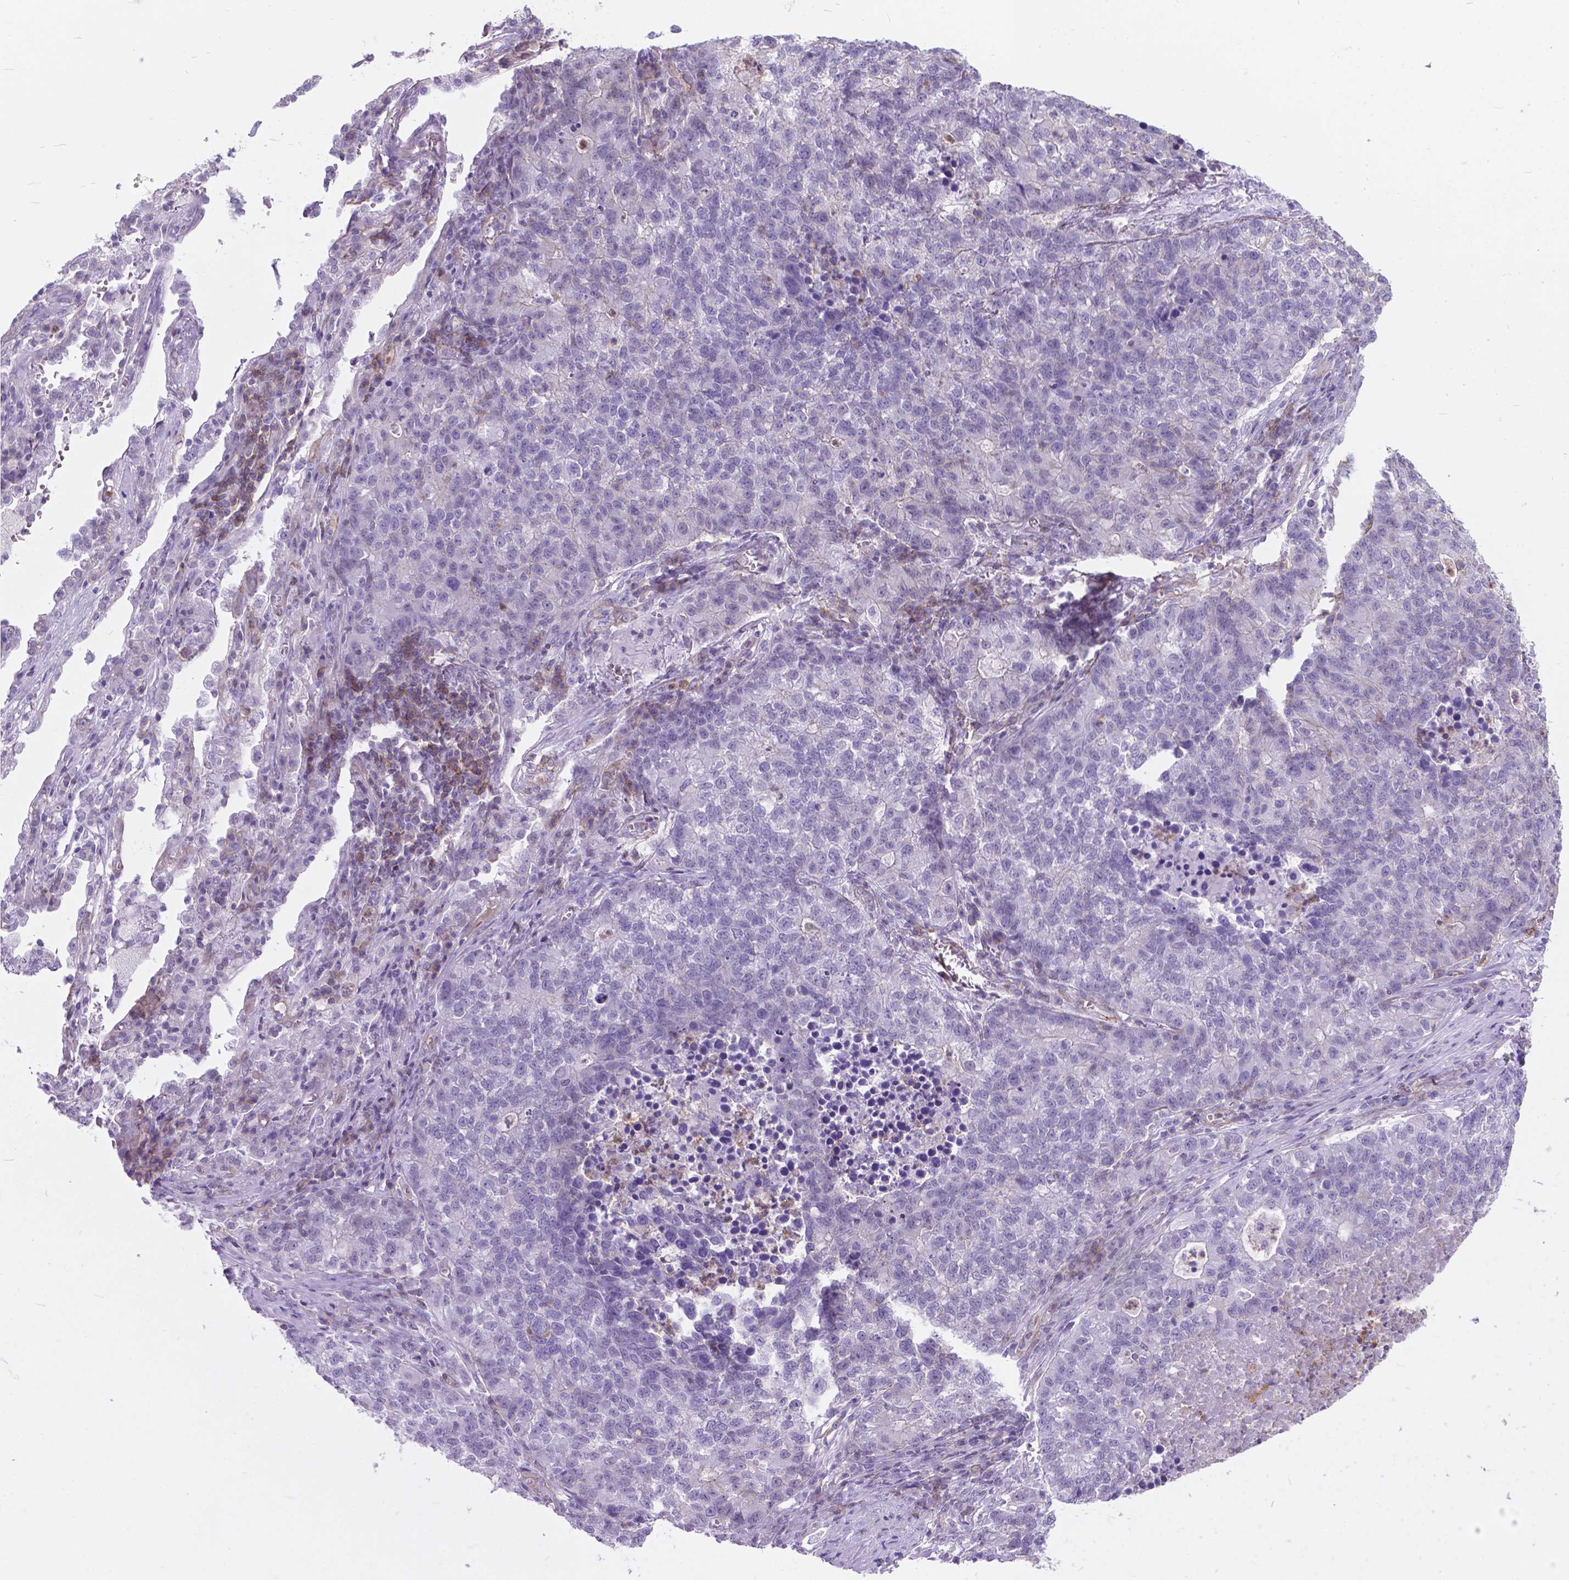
{"staining": {"intensity": "negative", "quantity": "none", "location": "none"}, "tissue": "lung cancer", "cell_type": "Tumor cells", "image_type": "cancer", "snomed": [{"axis": "morphology", "description": "Adenocarcinoma, NOS"}, {"axis": "topography", "description": "Lung"}], "caption": "An IHC photomicrograph of adenocarcinoma (lung) is shown. There is no staining in tumor cells of adenocarcinoma (lung). Brightfield microscopy of IHC stained with DAB (brown) and hematoxylin (blue), captured at high magnification.", "gene": "KIAA0040", "patient": {"sex": "male", "age": 57}}